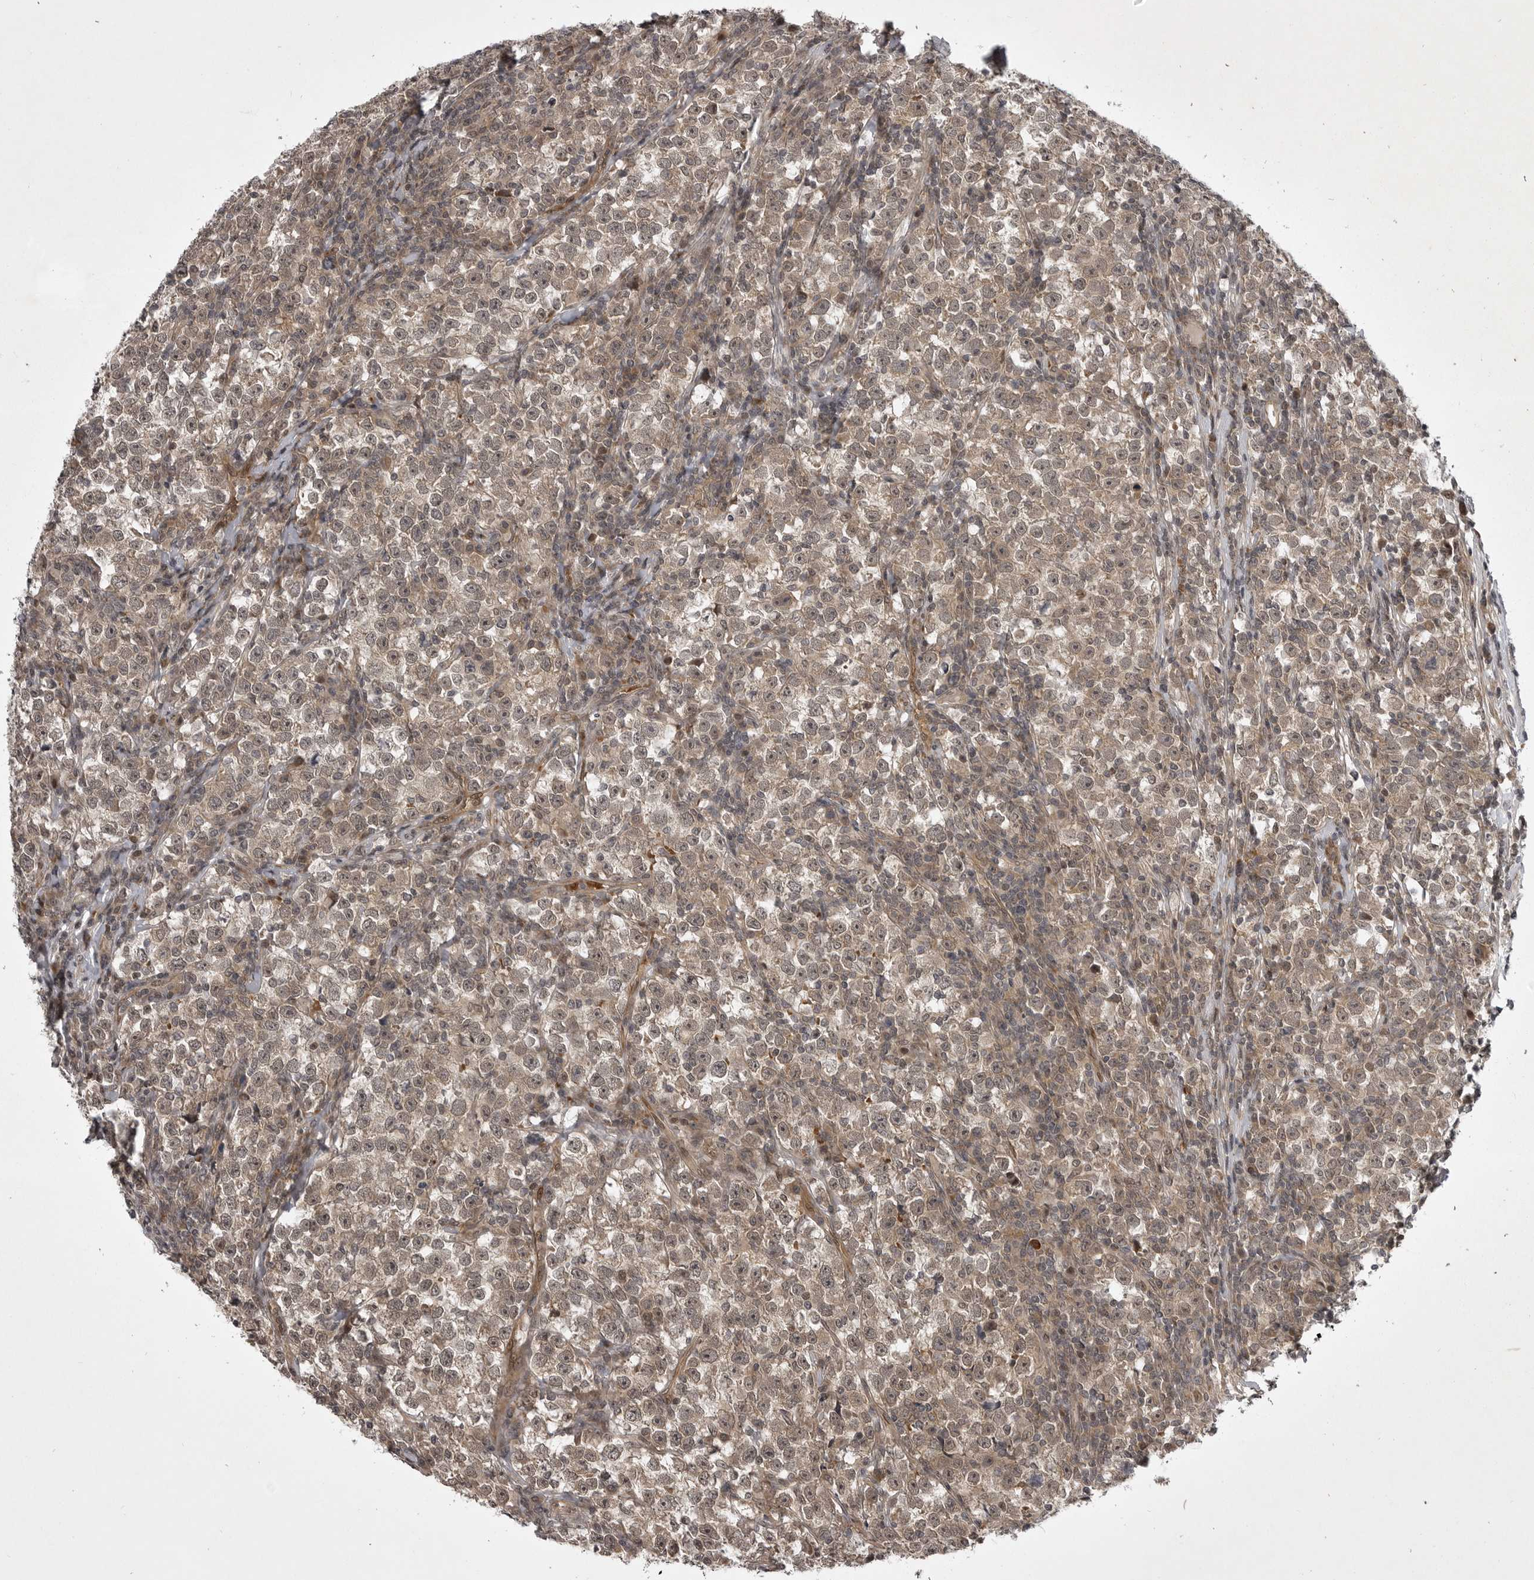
{"staining": {"intensity": "weak", "quantity": "25%-75%", "location": "cytoplasmic/membranous"}, "tissue": "testis cancer", "cell_type": "Tumor cells", "image_type": "cancer", "snomed": [{"axis": "morphology", "description": "Normal tissue, NOS"}, {"axis": "morphology", "description": "Seminoma, NOS"}, {"axis": "topography", "description": "Testis"}], "caption": "Seminoma (testis) stained for a protein shows weak cytoplasmic/membranous positivity in tumor cells. (IHC, brightfield microscopy, high magnification).", "gene": "SNX16", "patient": {"sex": "male", "age": 43}}